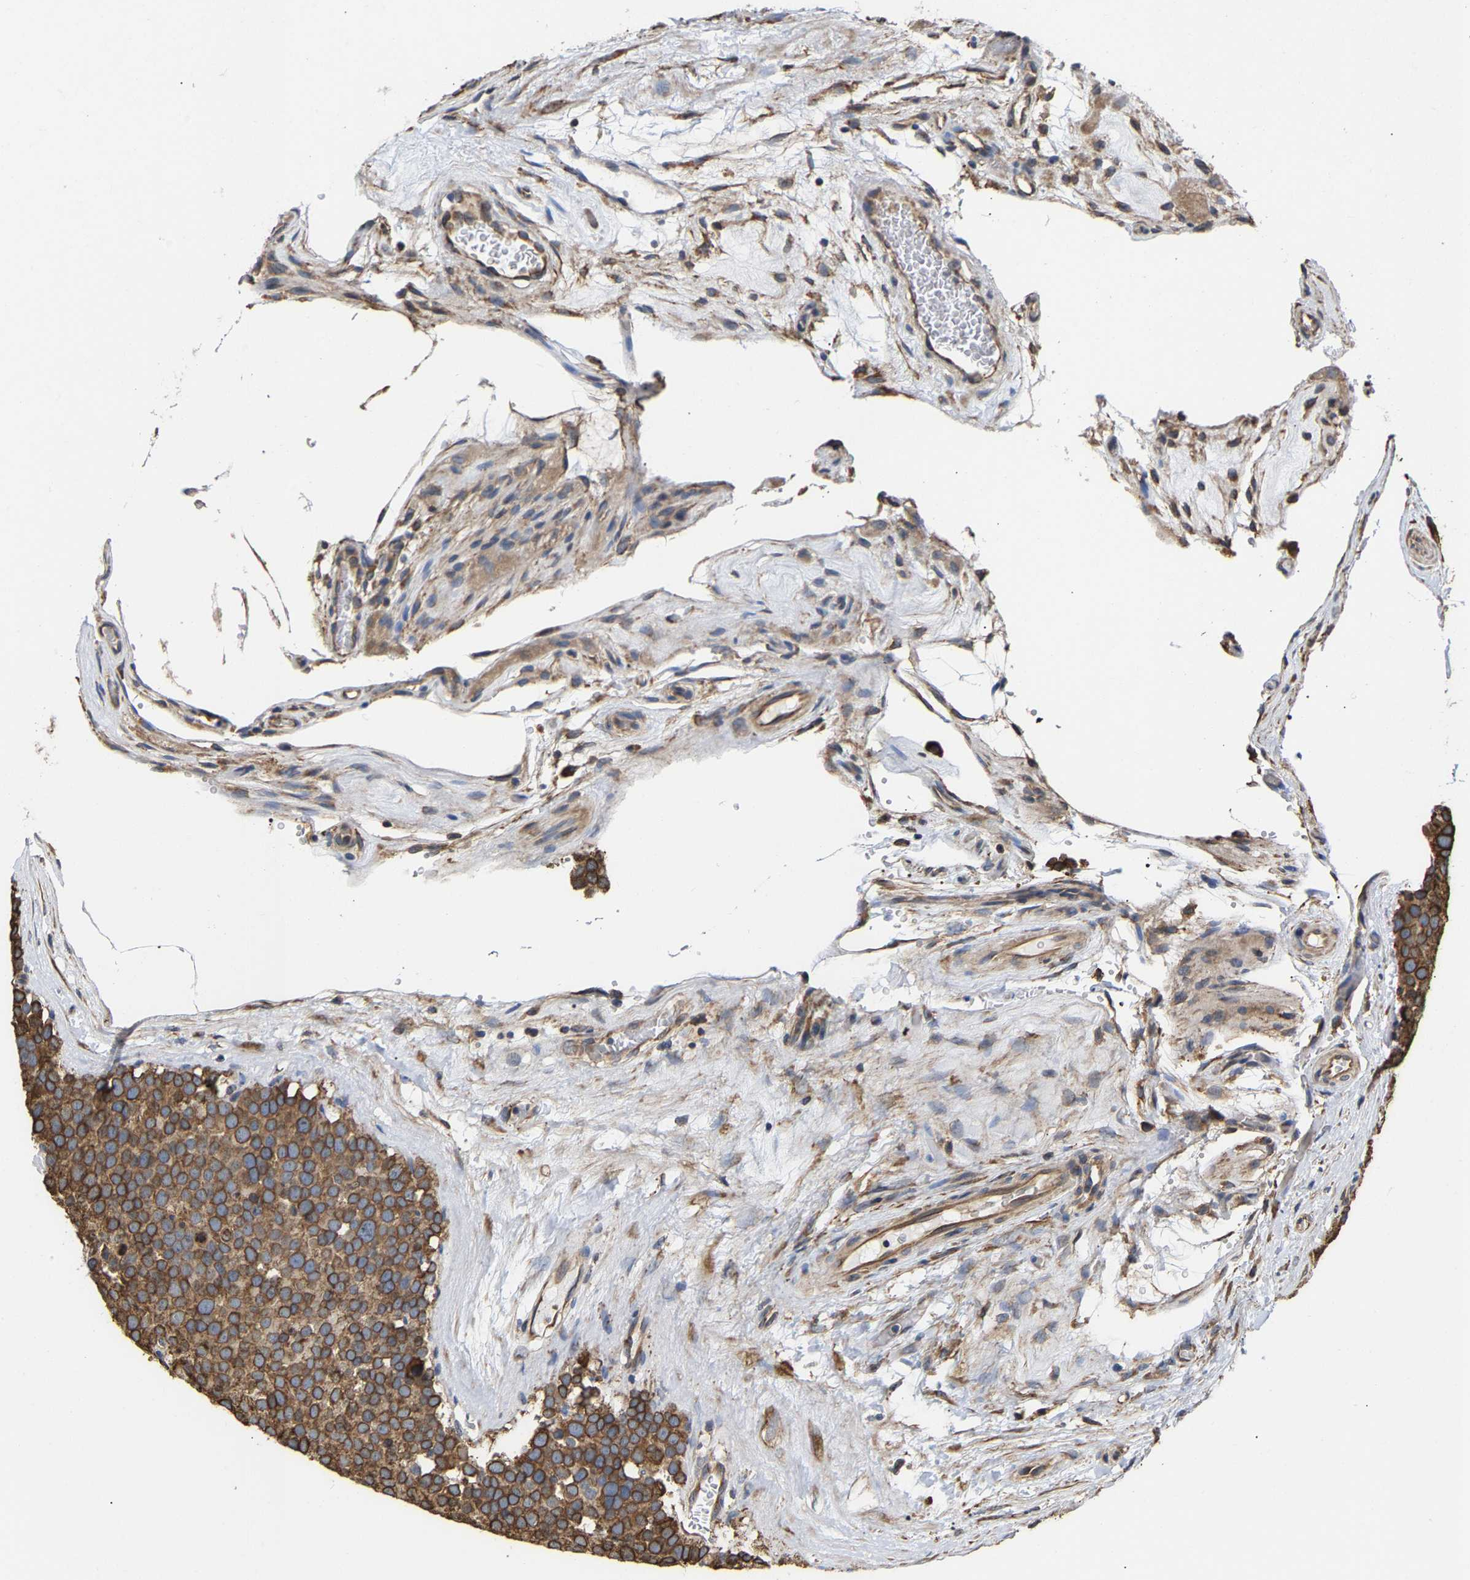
{"staining": {"intensity": "strong", "quantity": ">75%", "location": "cytoplasmic/membranous"}, "tissue": "testis cancer", "cell_type": "Tumor cells", "image_type": "cancer", "snomed": [{"axis": "morphology", "description": "Seminoma, NOS"}, {"axis": "topography", "description": "Testis"}], "caption": "About >75% of tumor cells in testis cancer (seminoma) display strong cytoplasmic/membranous protein positivity as visualized by brown immunohistochemical staining.", "gene": "ARAP1", "patient": {"sex": "male", "age": 71}}